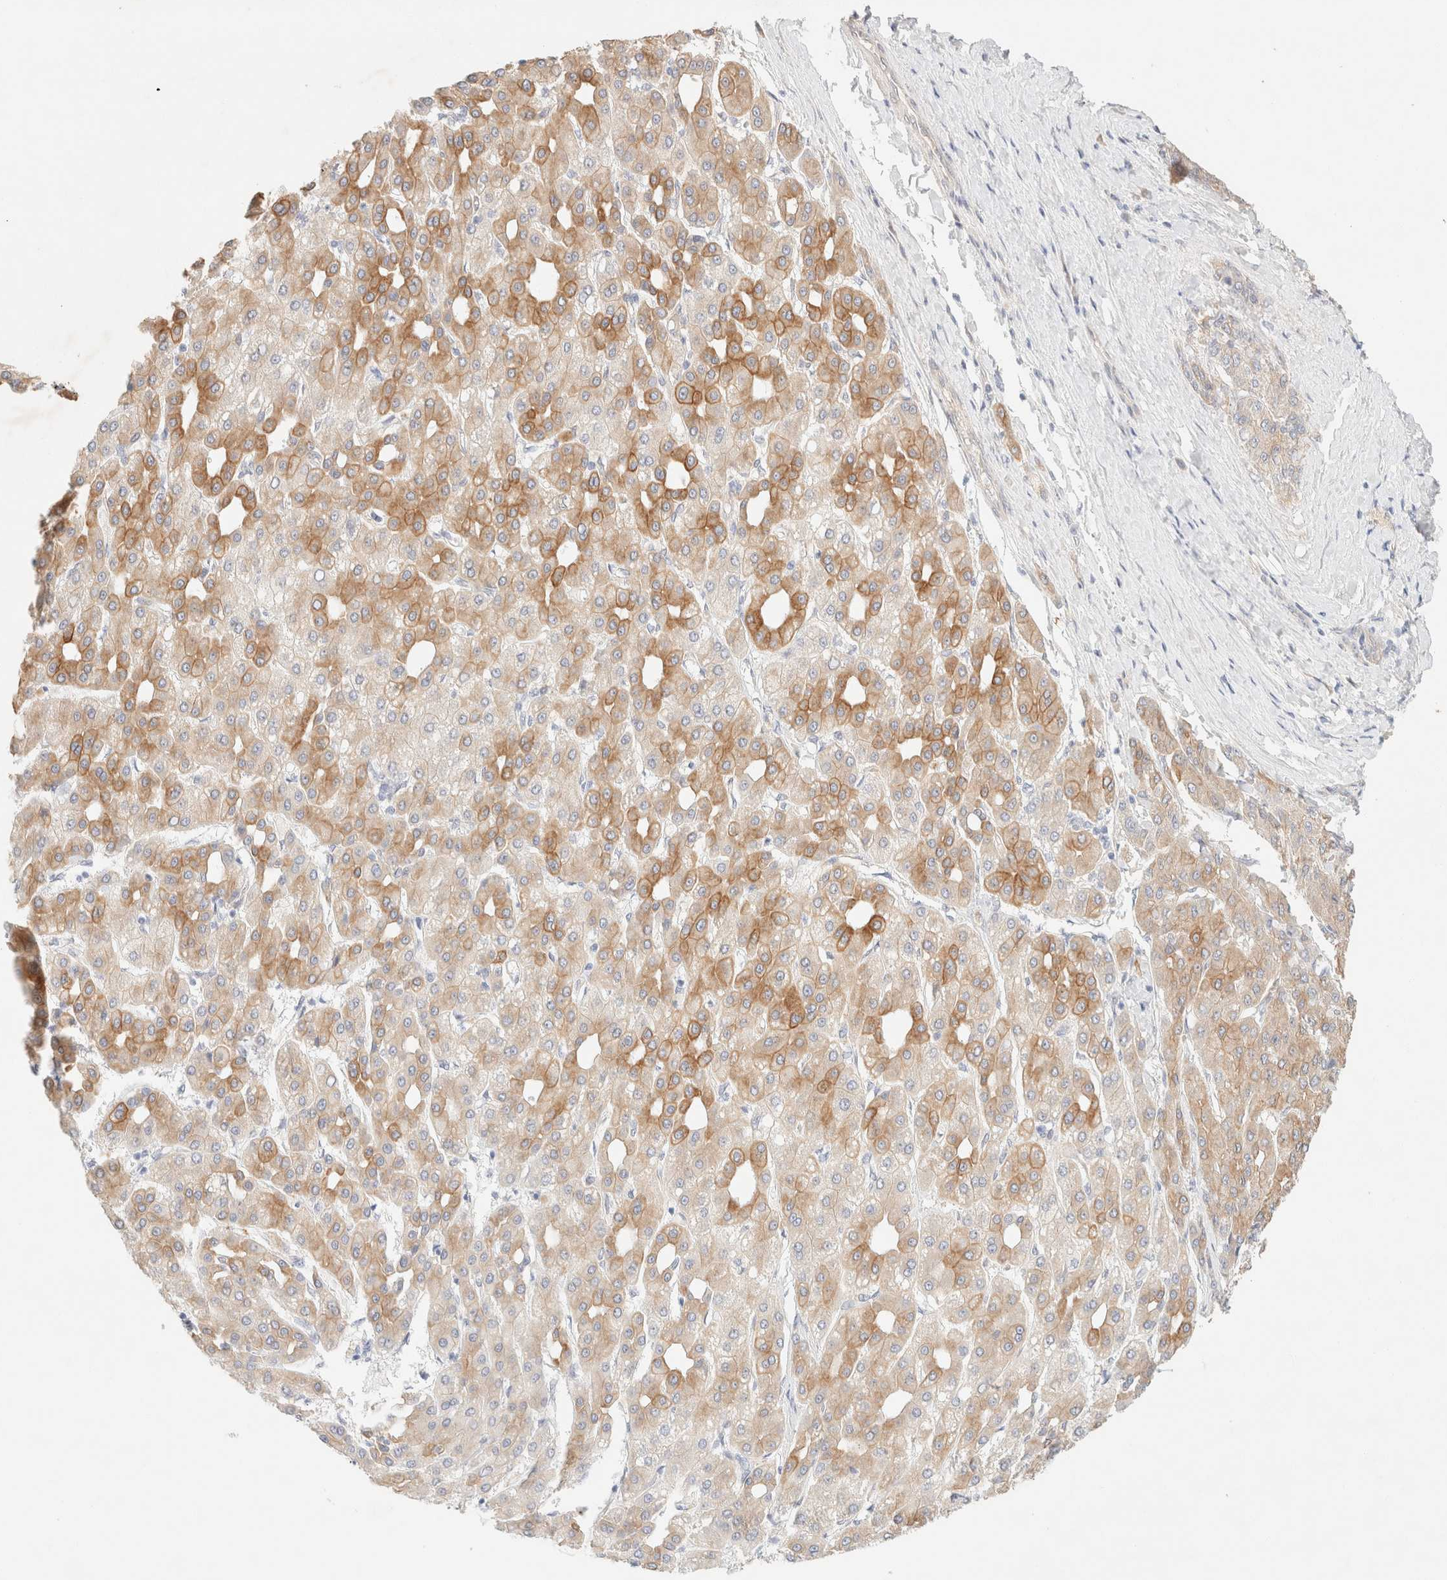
{"staining": {"intensity": "moderate", "quantity": "25%-75%", "location": "cytoplasmic/membranous"}, "tissue": "liver cancer", "cell_type": "Tumor cells", "image_type": "cancer", "snomed": [{"axis": "morphology", "description": "Carcinoma, Hepatocellular, NOS"}, {"axis": "topography", "description": "Liver"}], "caption": "Liver cancer (hepatocellular carcinoma) stained for a protein (brown) demonstrates moderate cytoplasmic/membranous positive expression in approximately 25%-75% of tumor cells.", "gene": "CSNK1E", "patient": {"sex": "male", "age": 65}}